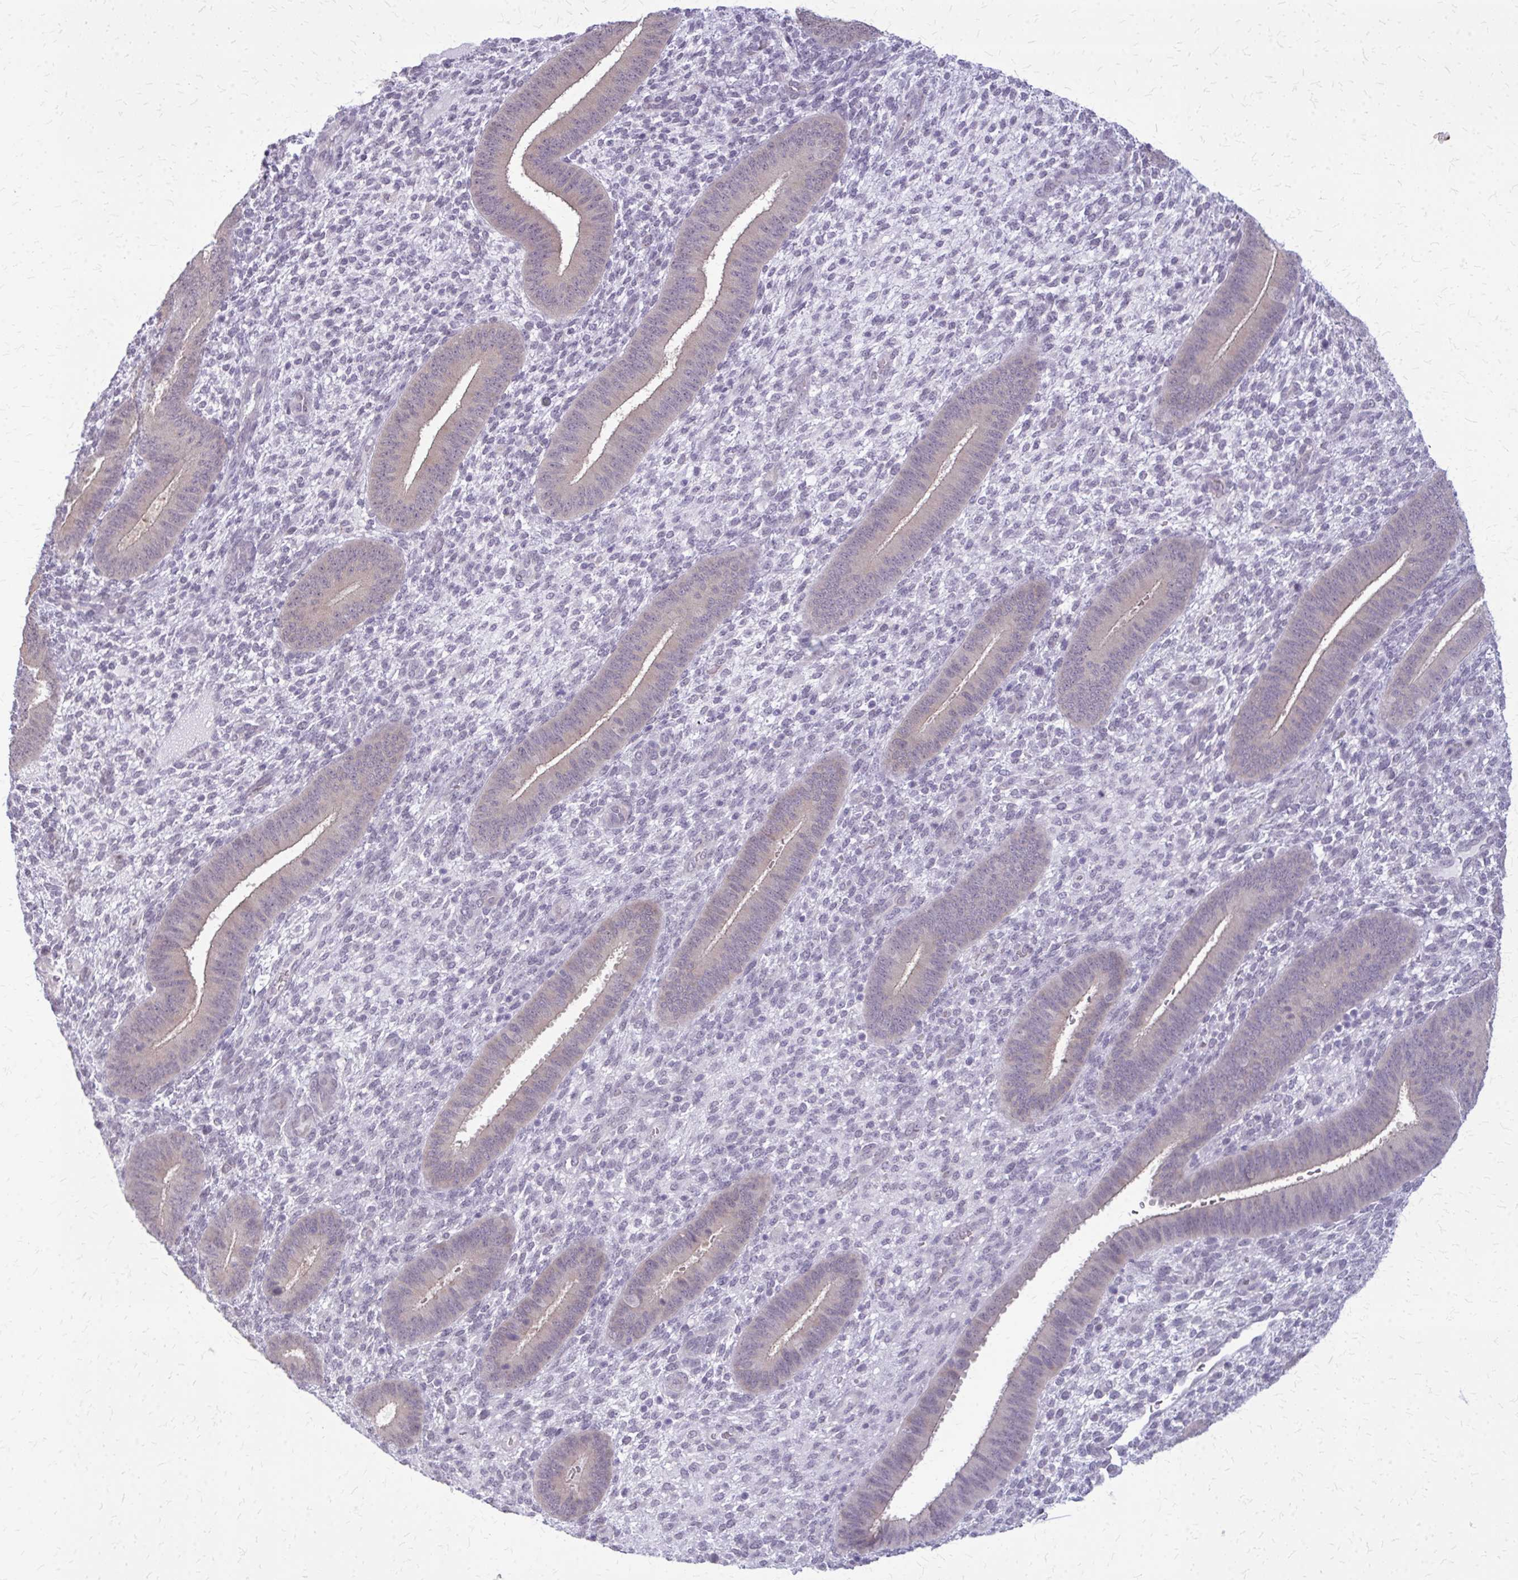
{"staining": {"intensity": "negative", "quantity": "none", "location": "none"}, "tissue": "endometrium", "cell_type": "Cells in endometrial stroma", "image_type": "normal", "snomed": [{"axis": "morphology", "description": "Normal tissue, NOS"}, {"axis": "topography", "description": "Endometrium"}], "caption": "This is an IHC image of unremarkable endometrium. There is no positivity in cells in endometrial stroma.", "gene": "PLCB1", "patient": {"sex": "female", "age": 39}}